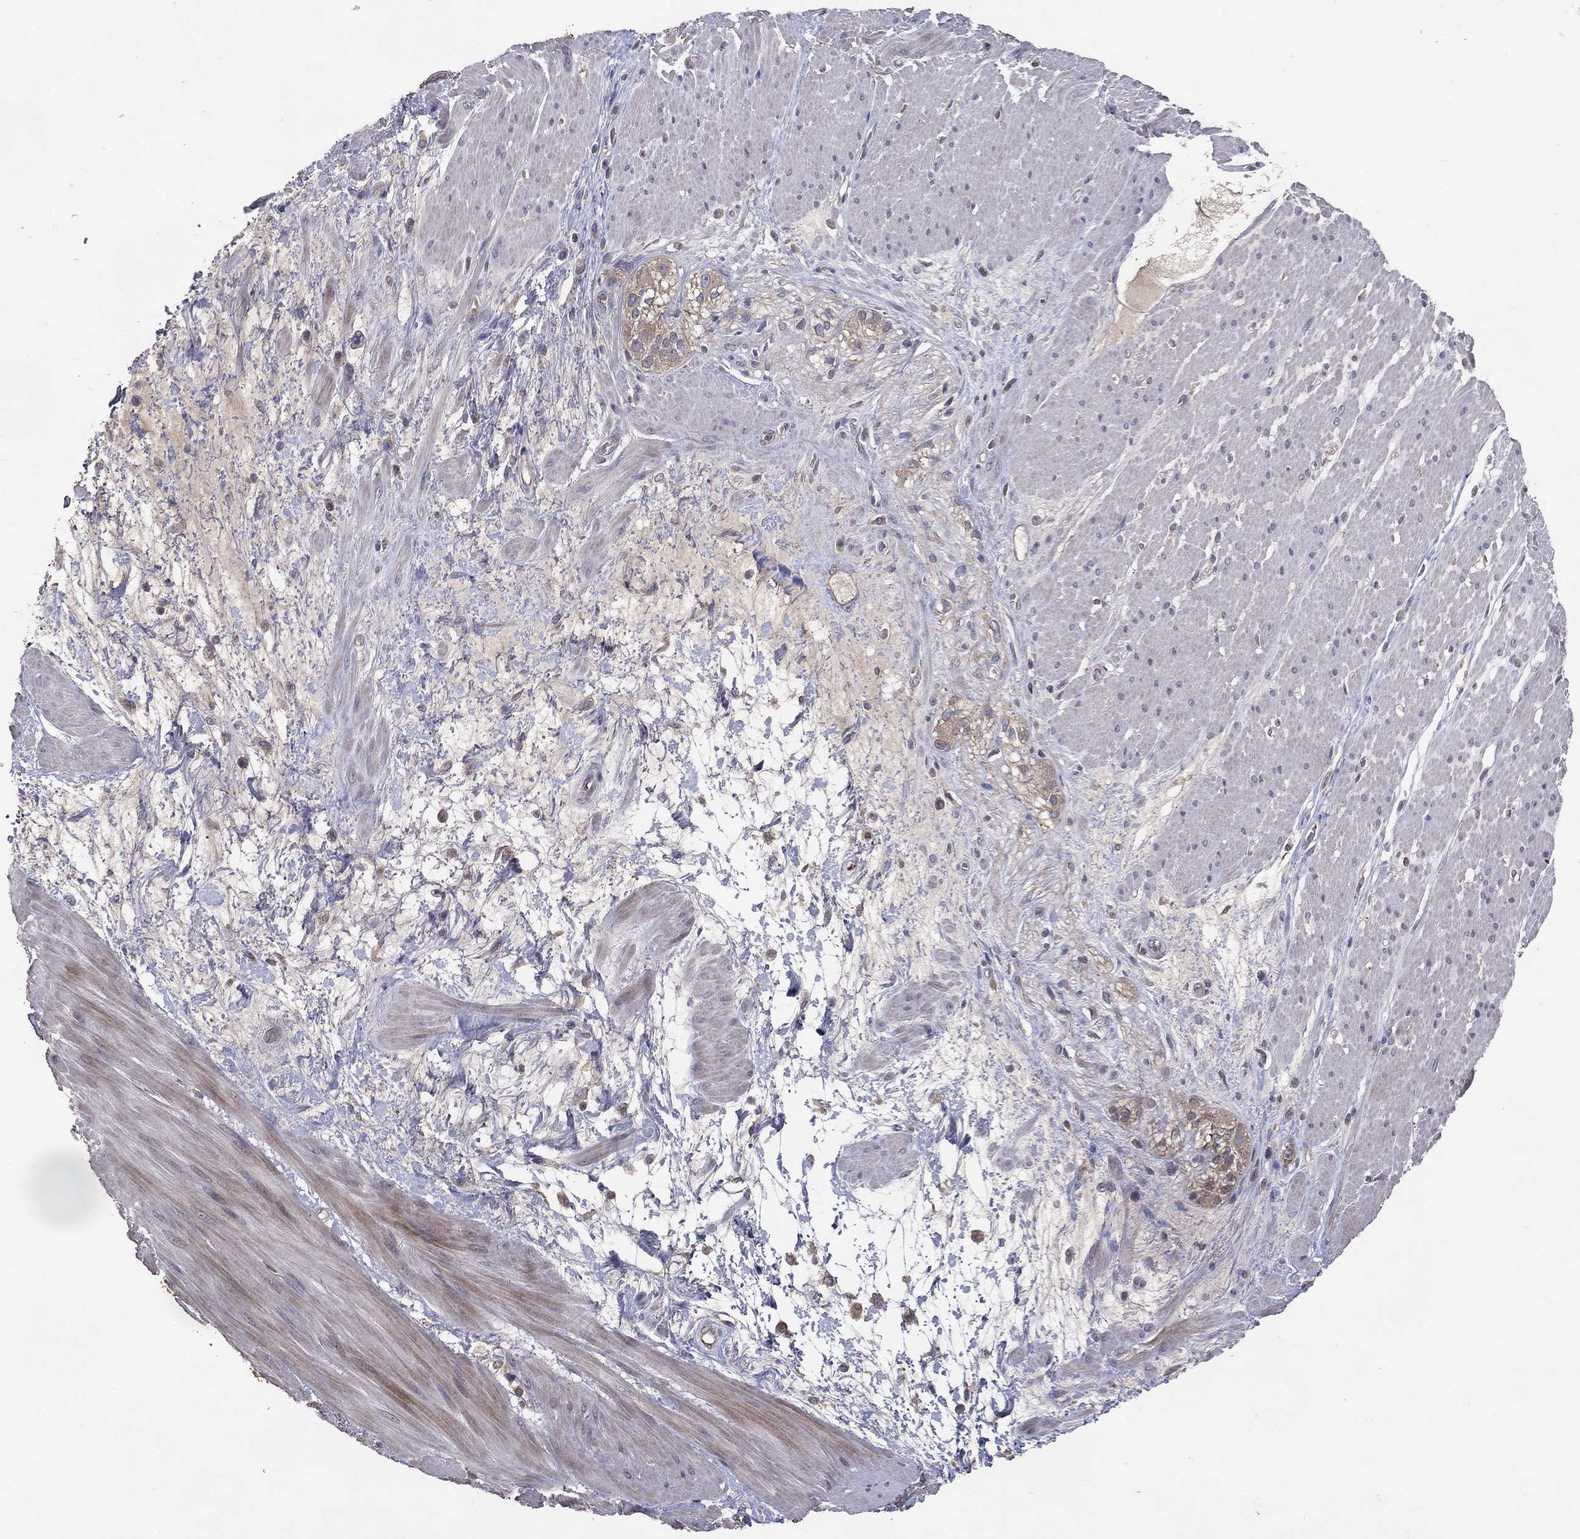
{"staining": {"intensity": "negative", "quantity": "none", "location": "none"}, "tissue": "smooth muscle", "cell_type": "Smooth muscle cells", "image_type": "normal", "snomed": [{"axis": "morphology", "description": "Normal tissue, NOS"}, {"axis": "topography", "description": "Soft tissue"}, {"axis": "topography", "description": "Smooth muscle"}], "caption": "Immunohistochemistry micrograph of normal smooth muscle: smooth muscle stained with DAB (3,3'-diaminobenzidine) reveals no significant protein staining in smooth muscle cells.", "gene": "DNAH7", "patient": {"sex": "male", "age": 72}}